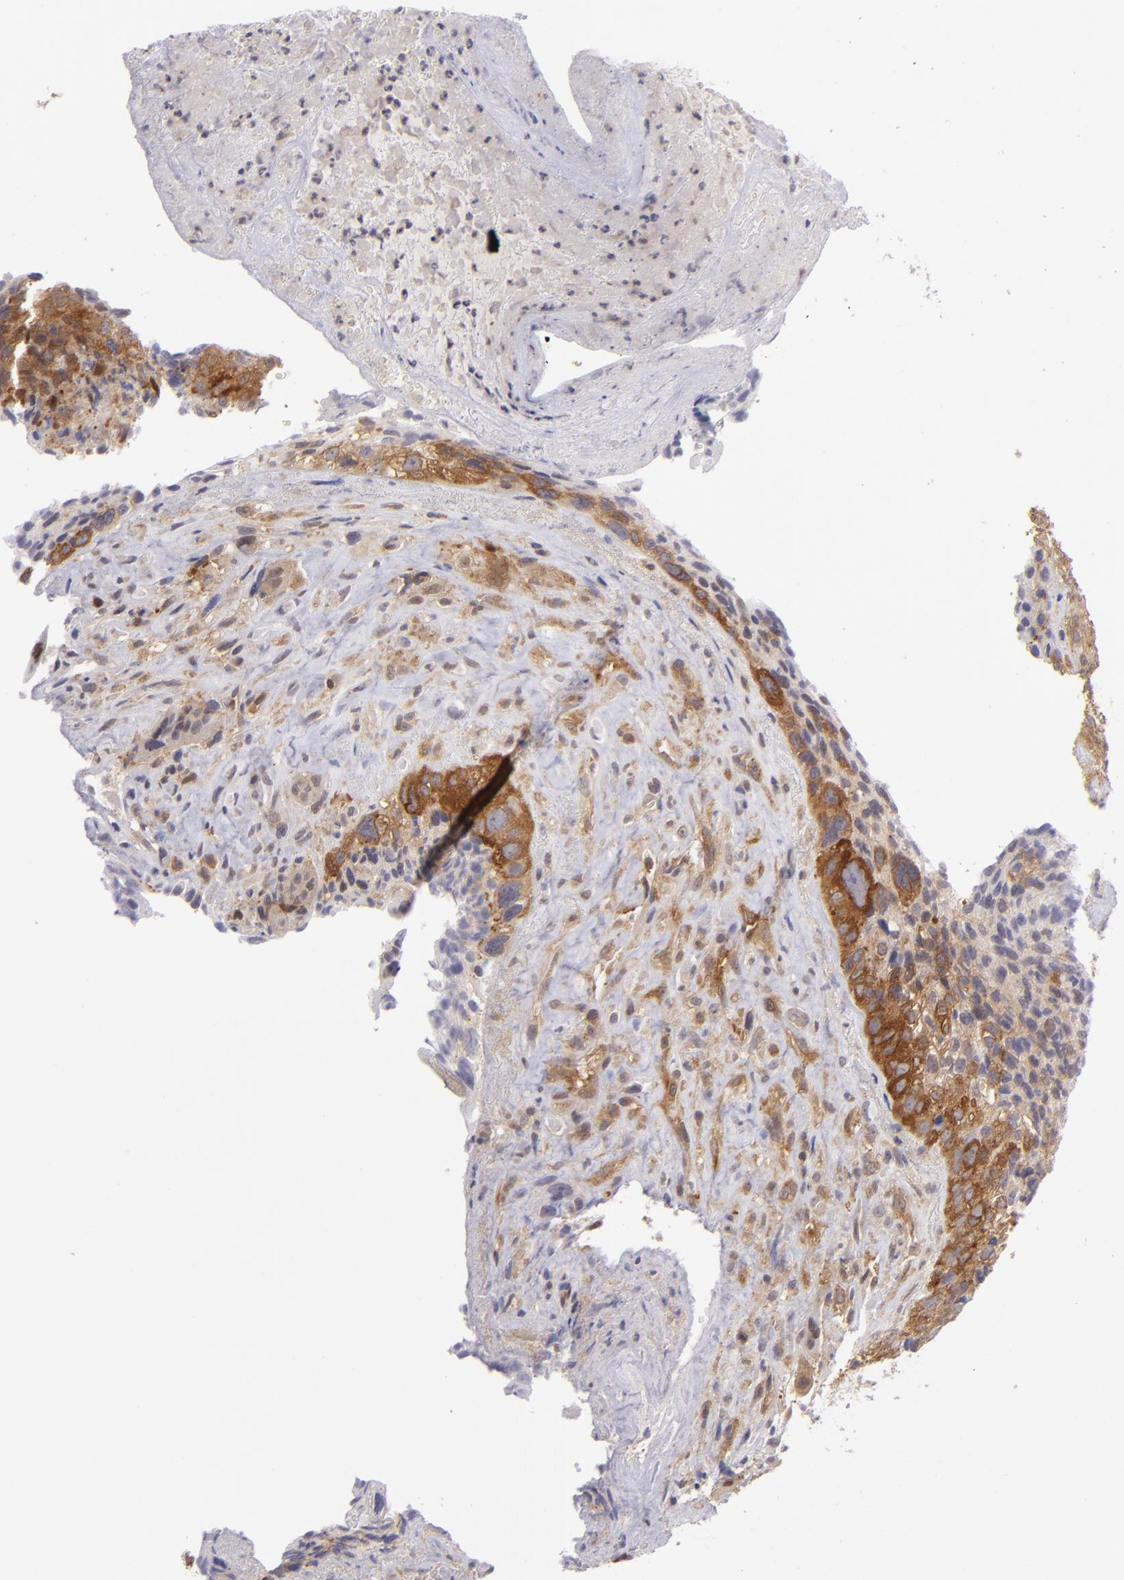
{"staining": {"intensity": "weak", "quantity": "25%-75%", "location": "cytoplasmic/membranous"}, "tissue": "breast cancer", "cell_type": "Tumor cells", "image_type": "cancer", "snomed": [{"axis": "morphology", "description": "Neoplasm, malignant, NOS"}, {"axis": "topography", "description": "Breast"}], "caption": "Weak cytoplasmic/membranous positivity is identified in about 25%-75% of tumor cells in malignant neoplasm (breast). (brown staining indicates protein expression, while blue staining denotes nuclei).", "gene": "PTPN13", "patient": {"sex": "female", "age": 50}}